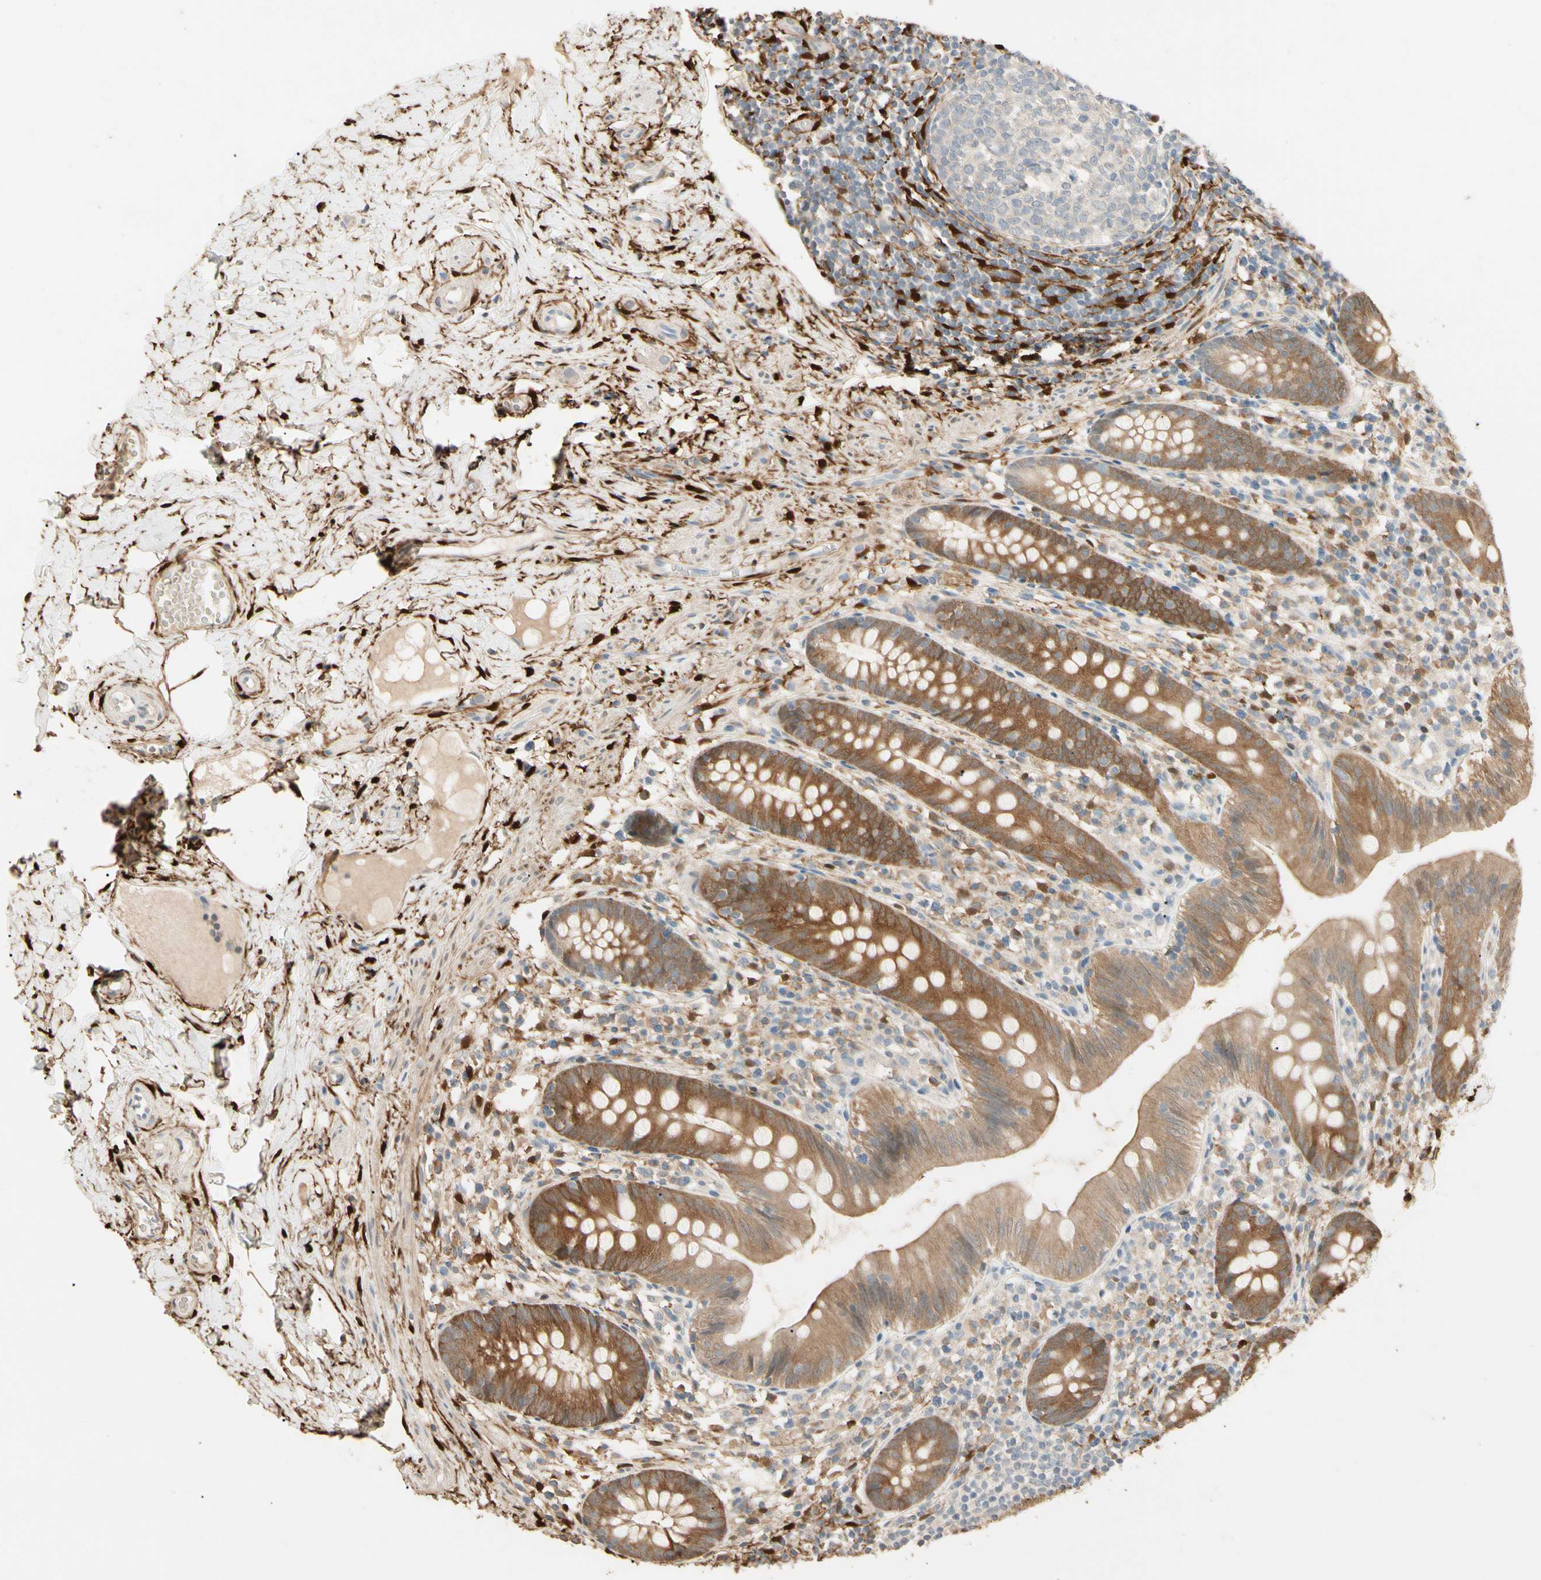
{"staining": {"intensity": "moderate", "quantity": ">75%", "location": "cytoplasmic/membranous"}, "tissue": "appendix", "cell_type": "Glandular cells", "image_type": "normal", "snomed": [{"axis": "morphology", "description": "Normal tissue, NOS"}, {"axis": "topography", "description": "Appendix"}], "caption": "A photomicrograph showing moderate cytoplasmic/membranous staining in approximately >75% of glandular cells in benign appendix, as visualized by brown immunohistochemical staining.", "gene": "GNE", "patient": {"sex": "male", "age": 52}}